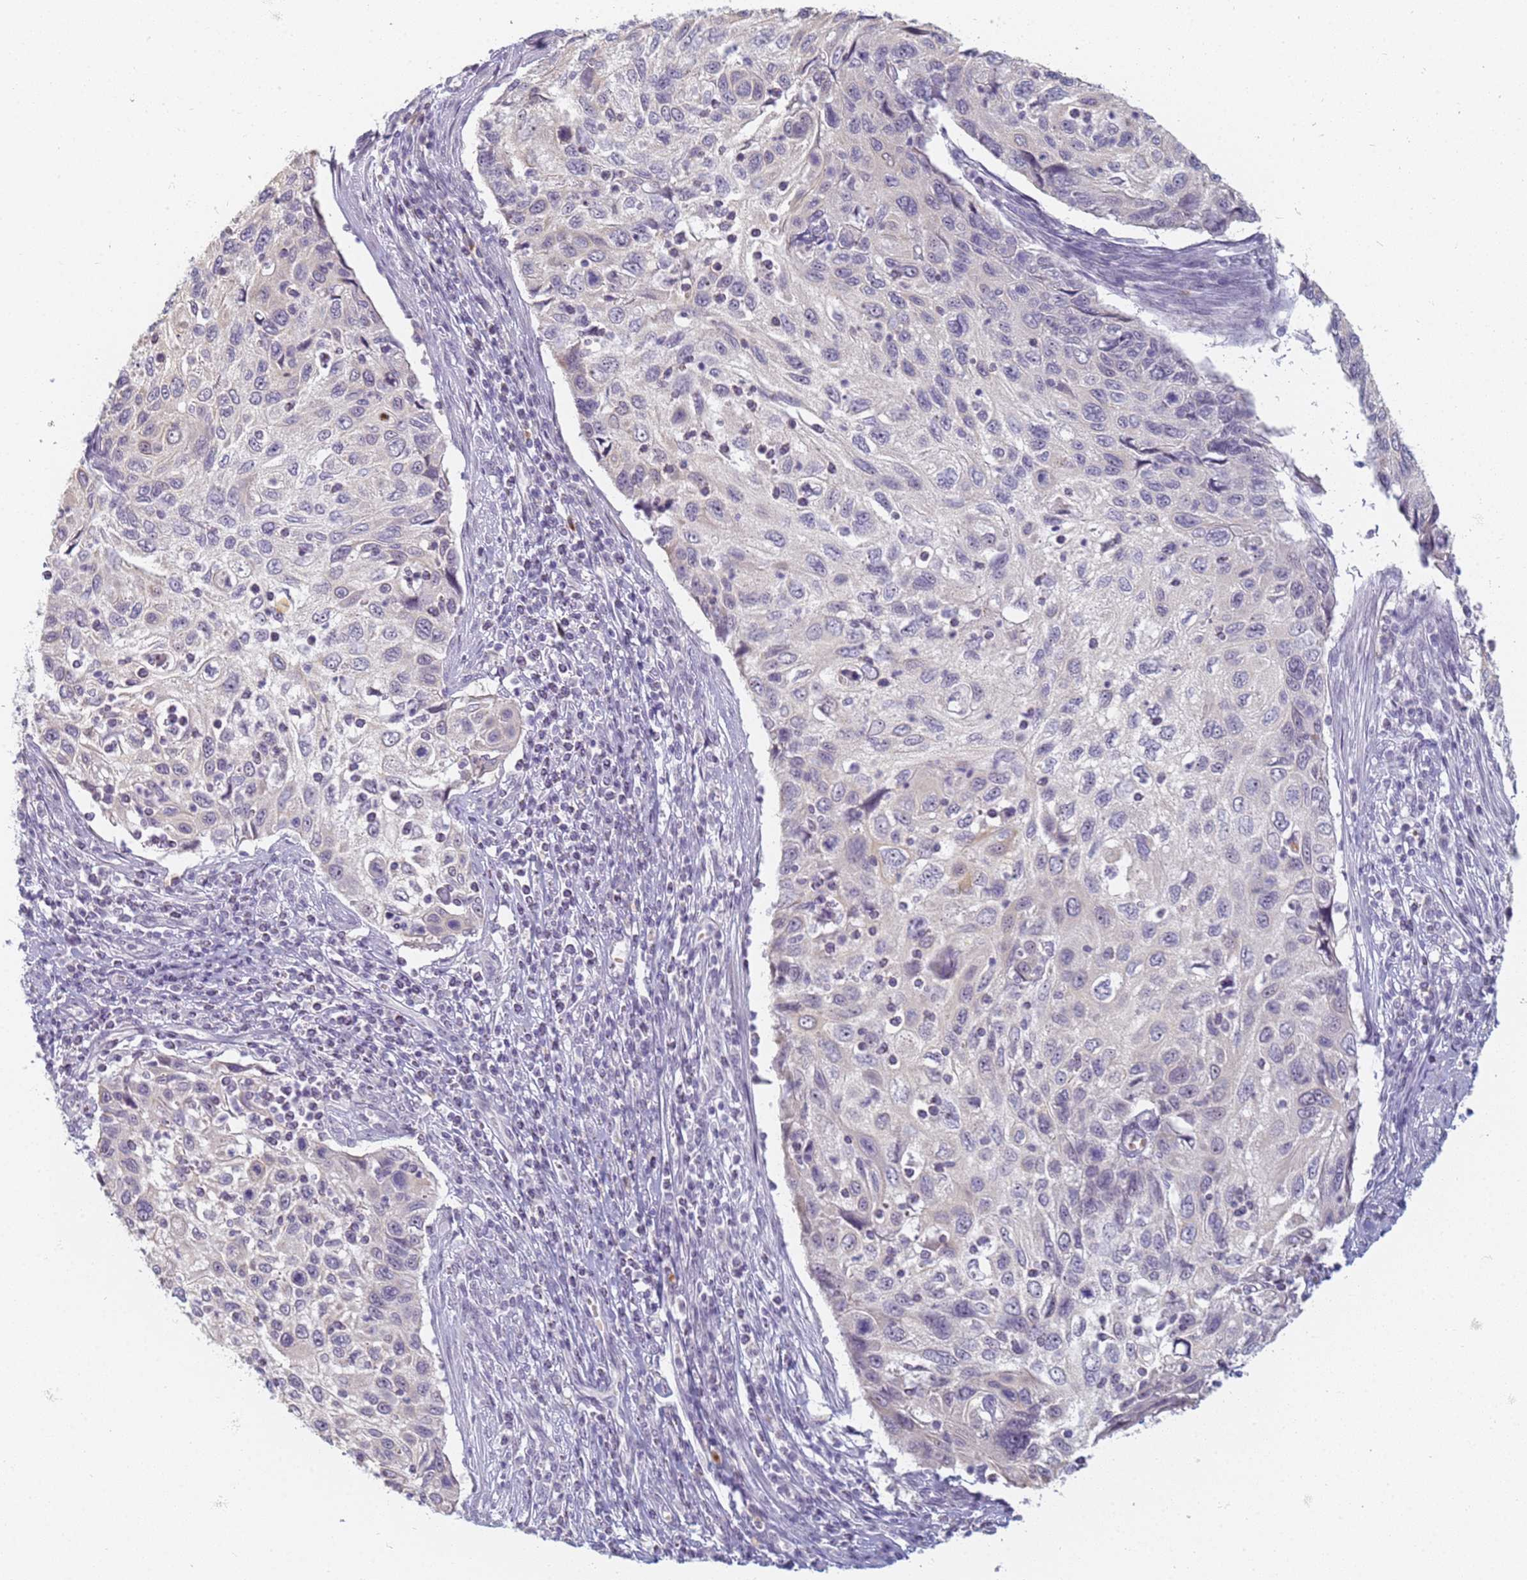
{"staining": {"intensity": "negative", "quantity": "none", "location": "none"}, "tissue": "cervical cancer", "cell_type": "Tumor cells", "image_type": "cancer", "snomed": [{"axis": "morphology", "description": "Squamous cell carcinoma, NOS"}, {"axis": "topography", "description": "Cervix"}], "caption": "DAB immunohistochemical staining of cervical squamous cell carcinoma reveals no significant staining in tumor cells. (DAB immunohistochemistry (IHC) visualized using brightfield microscopy, high magnification).", "gene": "SLC38A9", "patient": {"sex": "female", "age": 70}}